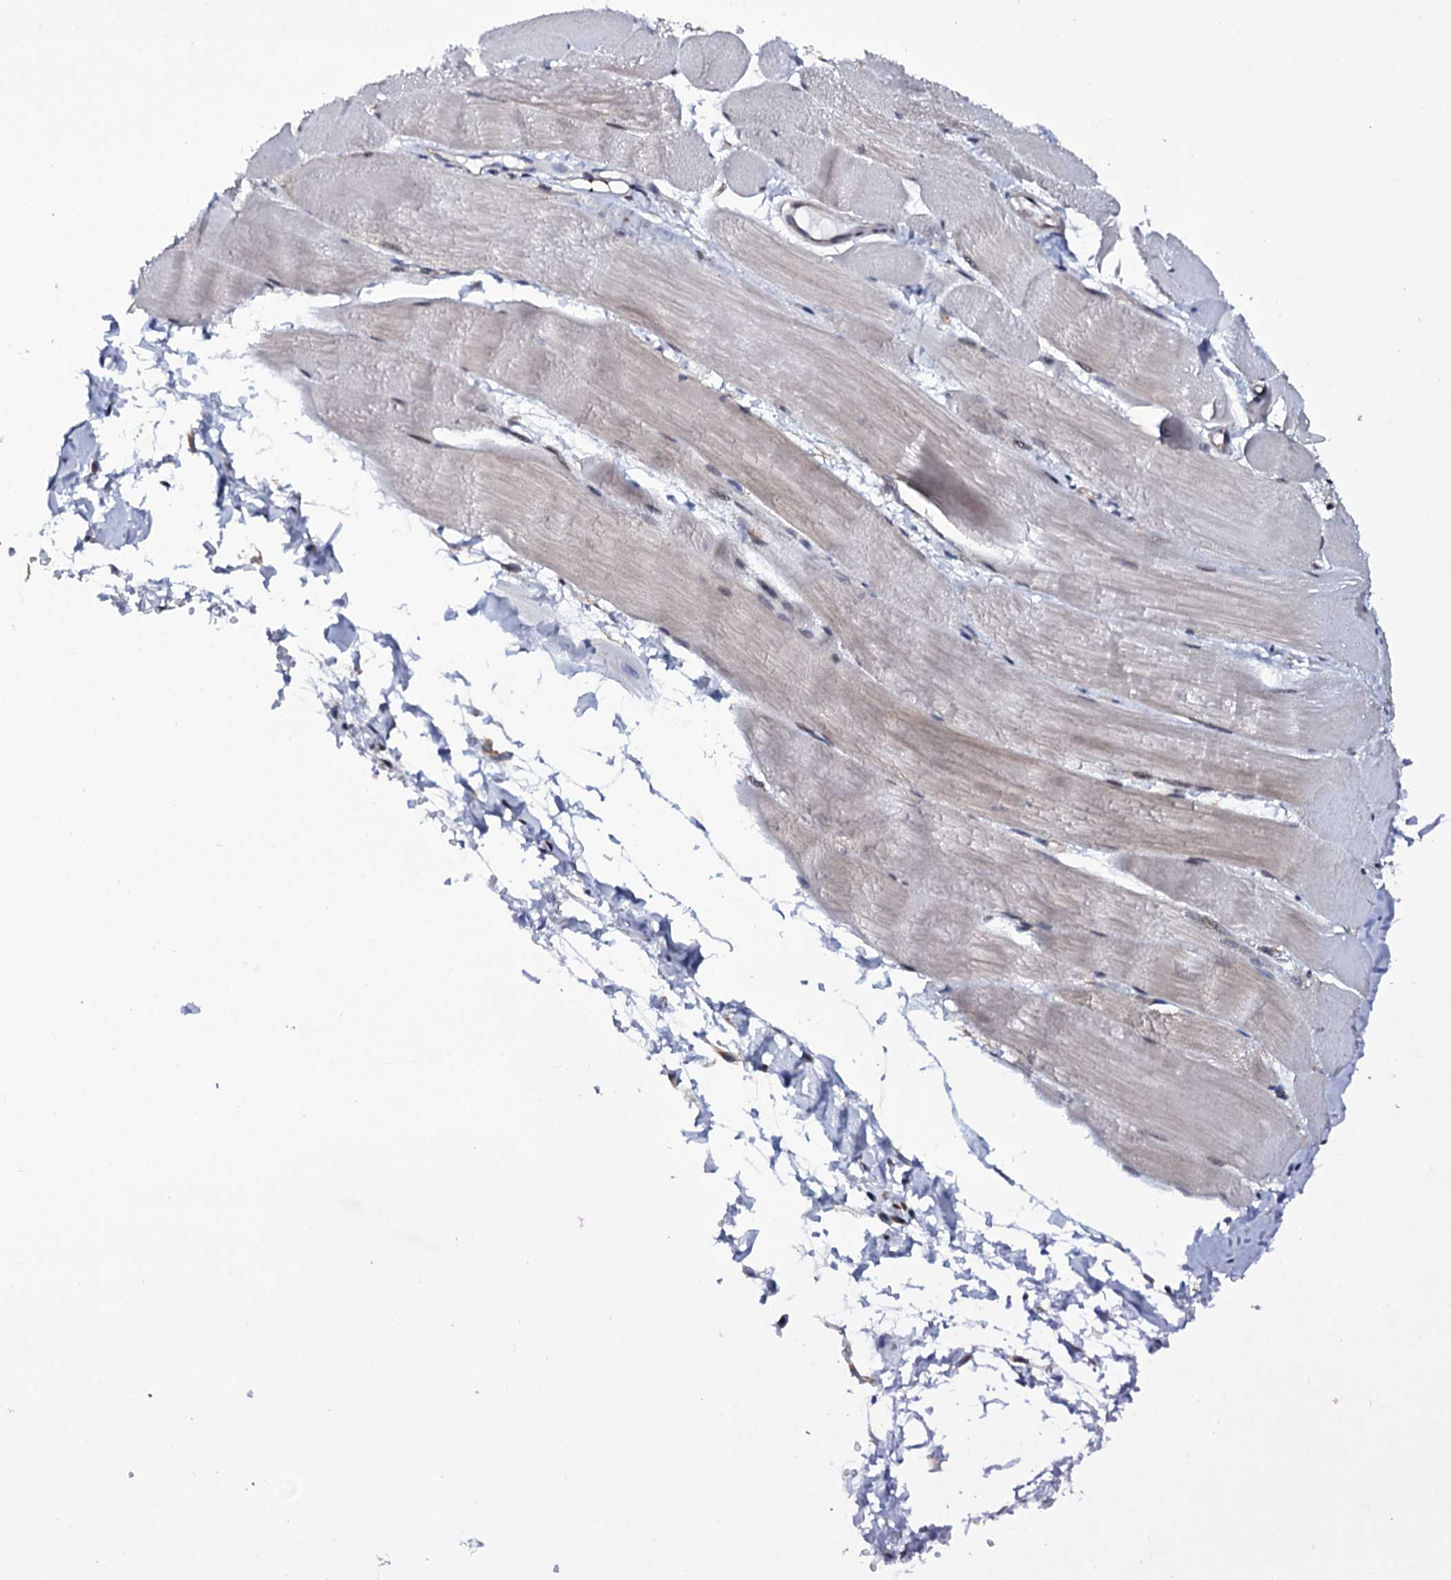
{"staining": {"intensity": "weak", "quantity": "25%-75%", "location": "cytoplasmic/membranous"}, "tissue": "skeletal muscle", "cell_type": "Myocytes", "image_type": "normal", "snomed": [{"axis": "morphology", "description": "Normal tissue, NOS"}, {"axis": "morphology", "description": "Basal cell carcinoma"}, {"axis": "topography", "description": "Skeletal muscle"}], "caption": "Myocytes show low levels of weak cytoplasmic/membranous staining in about 25%-75% of cells in benign skeletal muscle.", "gene": "GAREM1", "patient": {"sex": "female", "age": 64}}